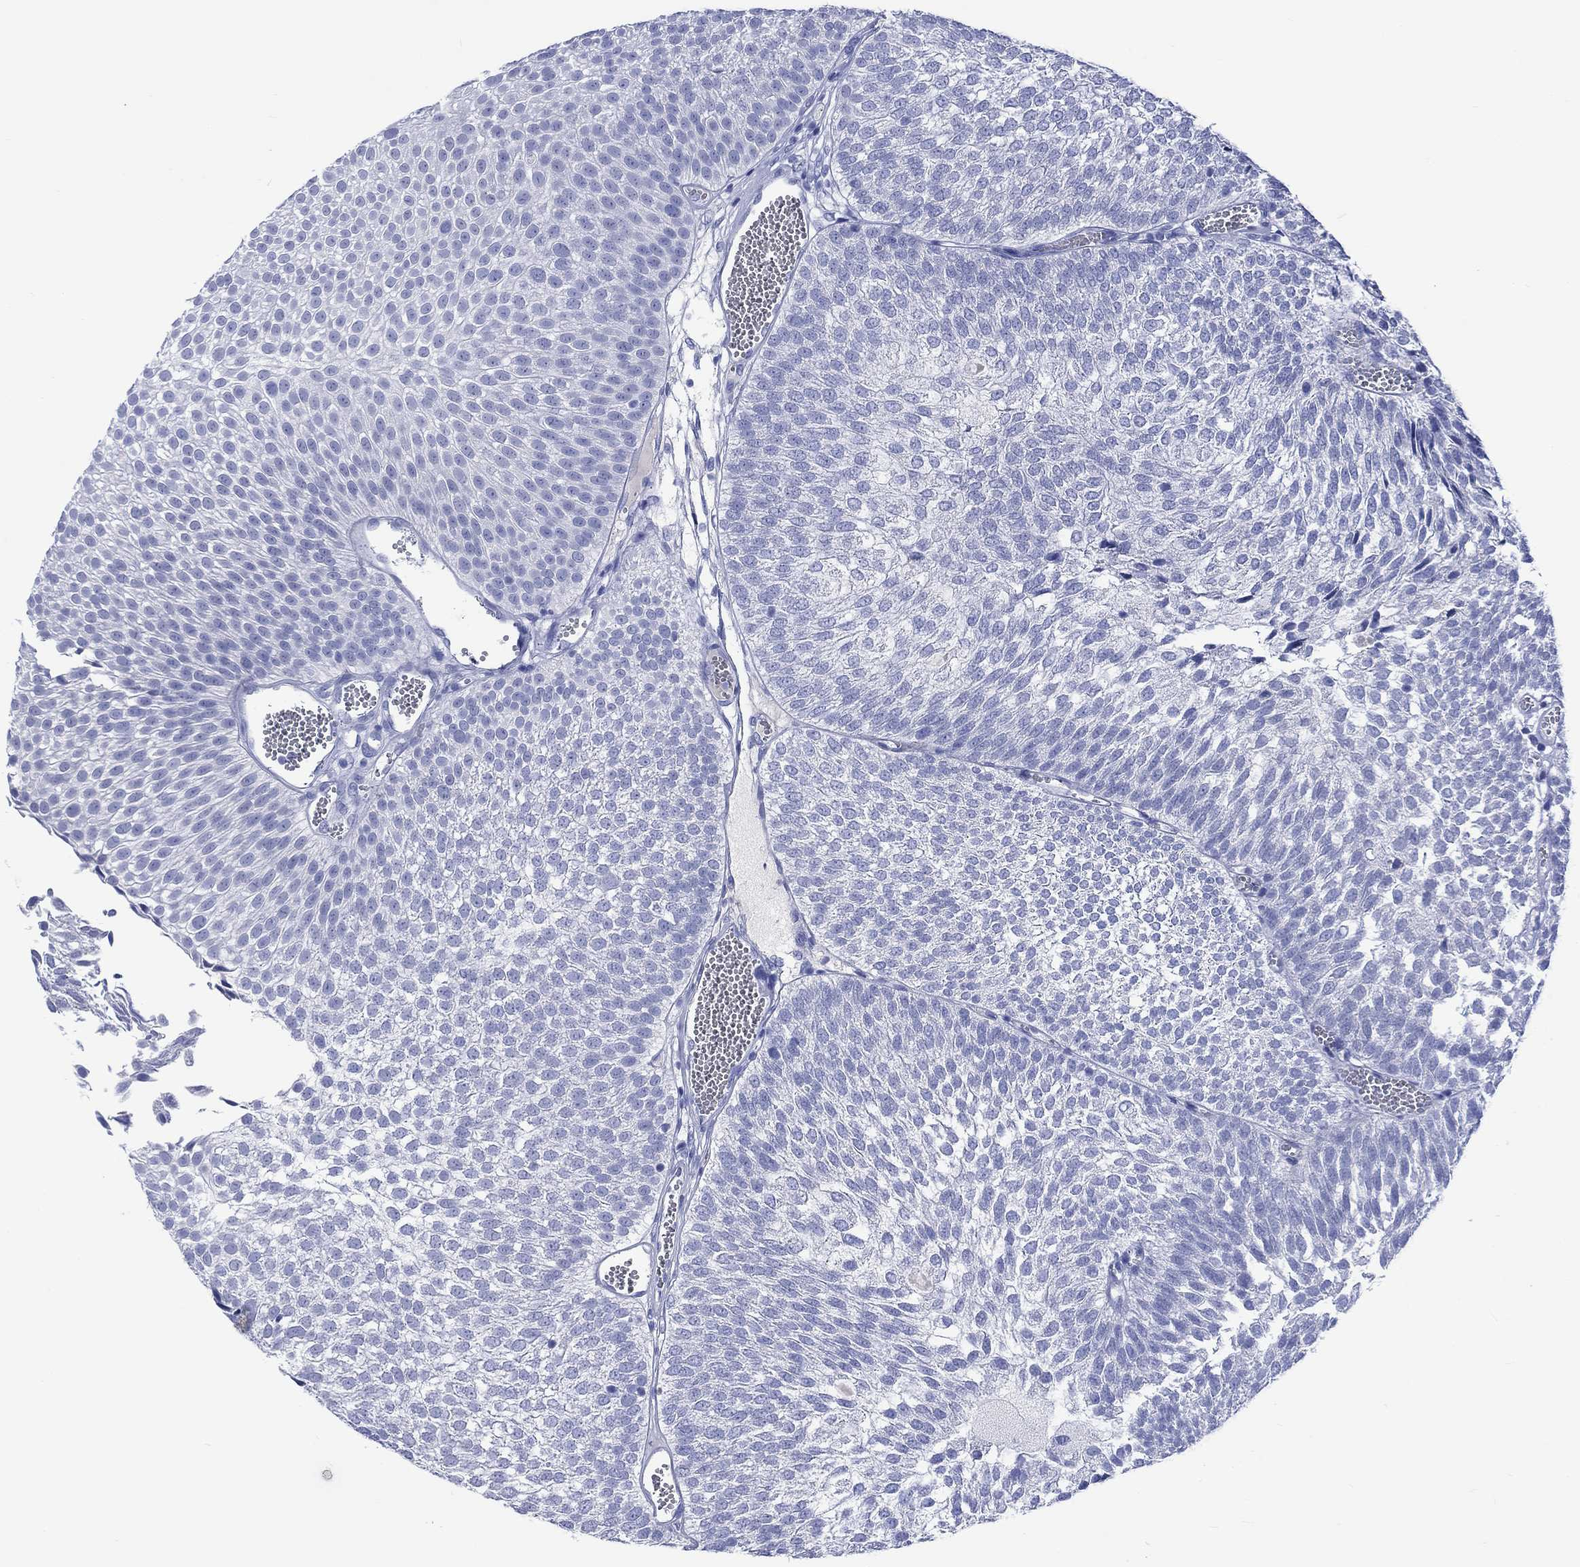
{"staining": {"intensity": "negative", "quantity": "none", "location": "none"}, "tissue": "urothelial cancer", "cell_type": "Tumor cells", "image_type": "cancer", "snomed": [{"axis": "morphology", "description": "Urothelial carcinoma, Low grade"}, {"axis": "topography", "description": "Urinary bladder"}], "caption": "DAB (3,3'-diaminobenzidine) immunohistochemical staining of urothelial carcinoma (low-grade) exhibits no significant expression in tumor cells.", "gene": "CACNG3", "patient": {"sex": "male", "age": 52}}